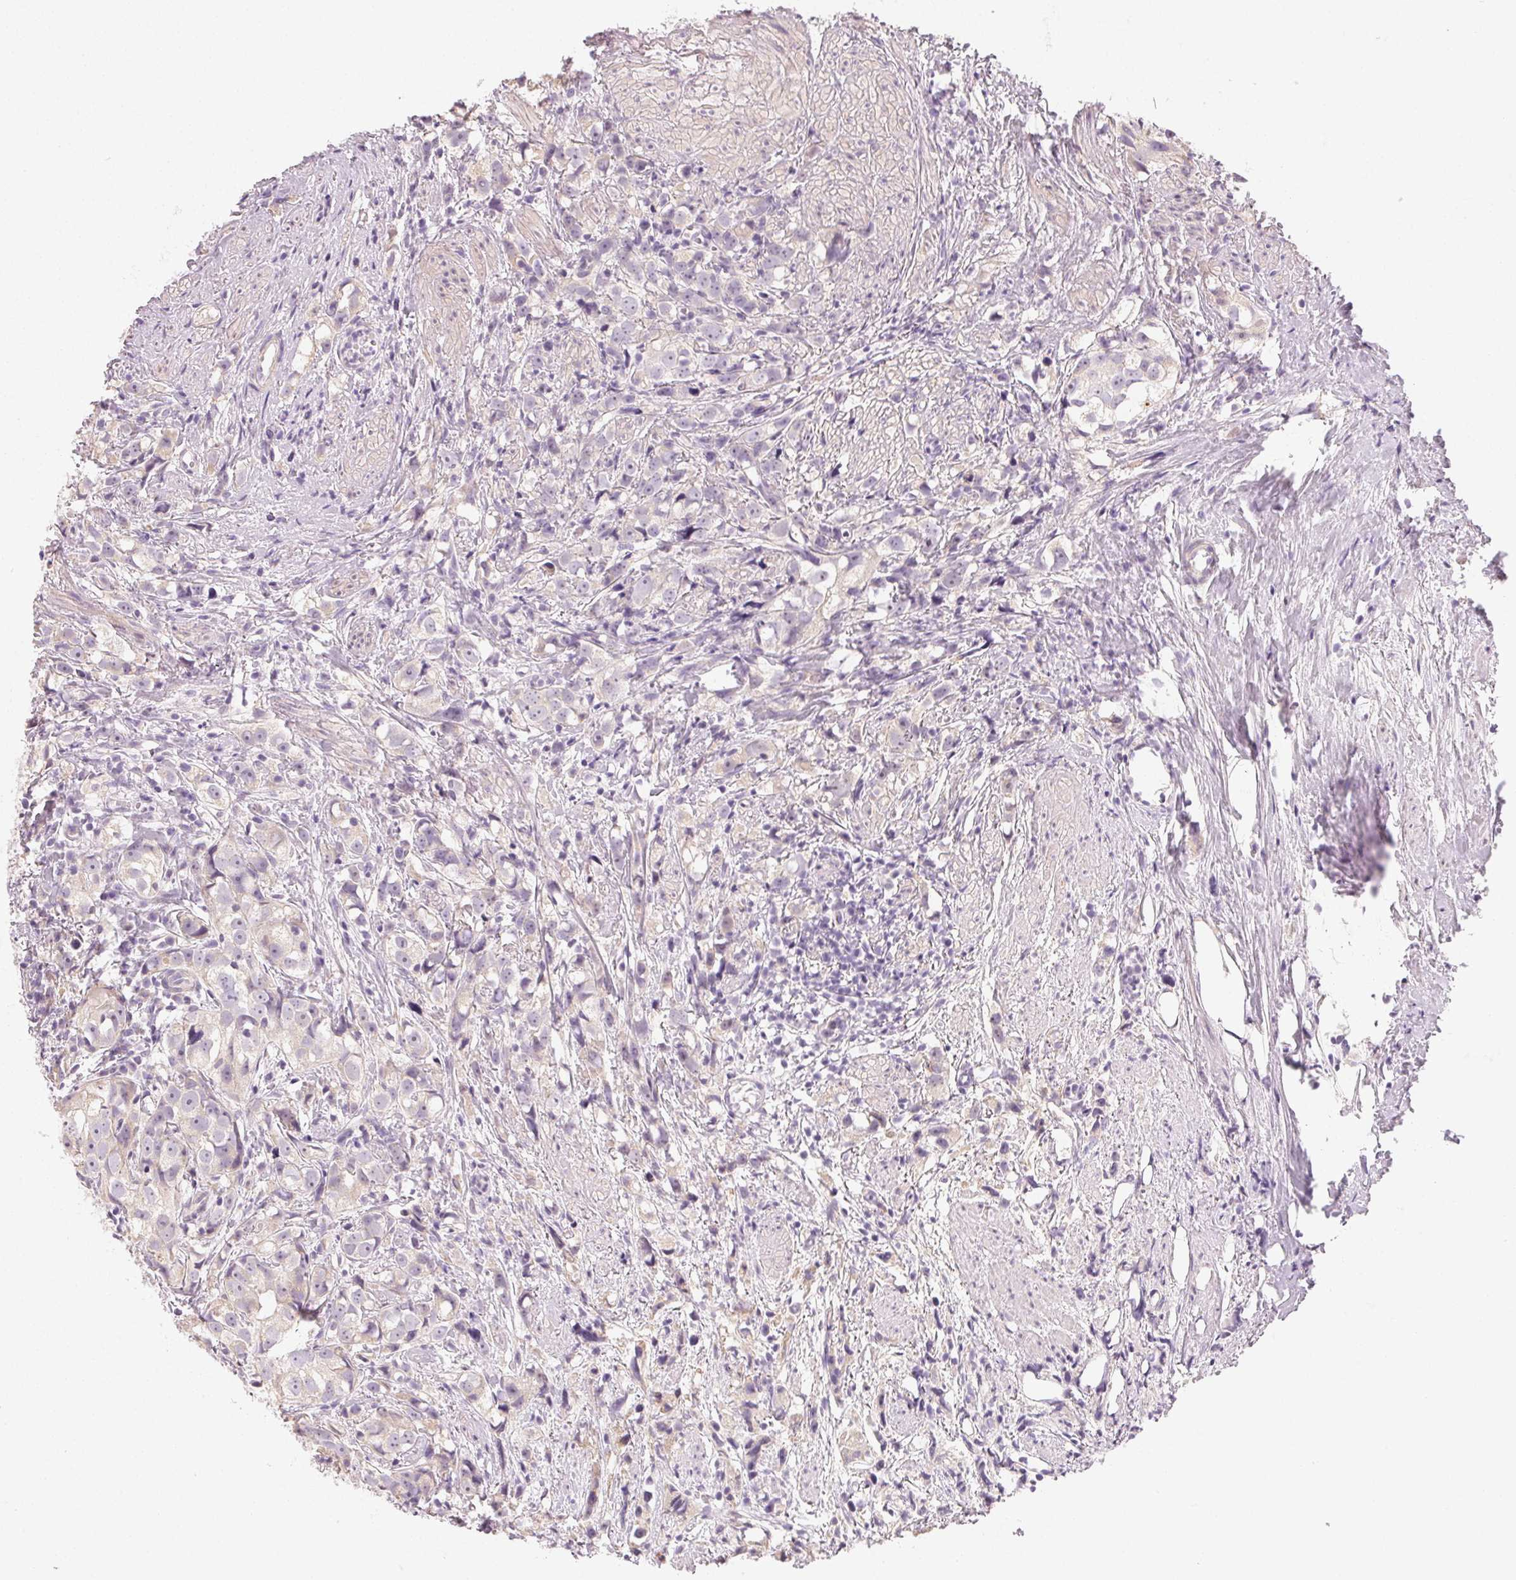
{"staining": {"intensity": "negative", "quantity": "none", "location": "none"}, "tissue": "prostate cancer", "cell_type": "Tumor cells", "image_type": "cancer", "snomed": [{"axis": "morphology", "description": "Adenocarcinoma, High grade"}, {"axis": "topography", "description": "Prostate"}], "caption": "Immunohistochemical staining of human prostate cancer (adenocarcinoma (high-grade)) exhibits no significant positivity in tumor cells. Brightfield microscopy of immunohistochemistry stained with DAB (3,3'-diaminobenzidine) (brown) and hematoxylin (blue), captured at high magnification.", "gene": "MYBL1", "patient": {"sex": "male", "age": 68}}